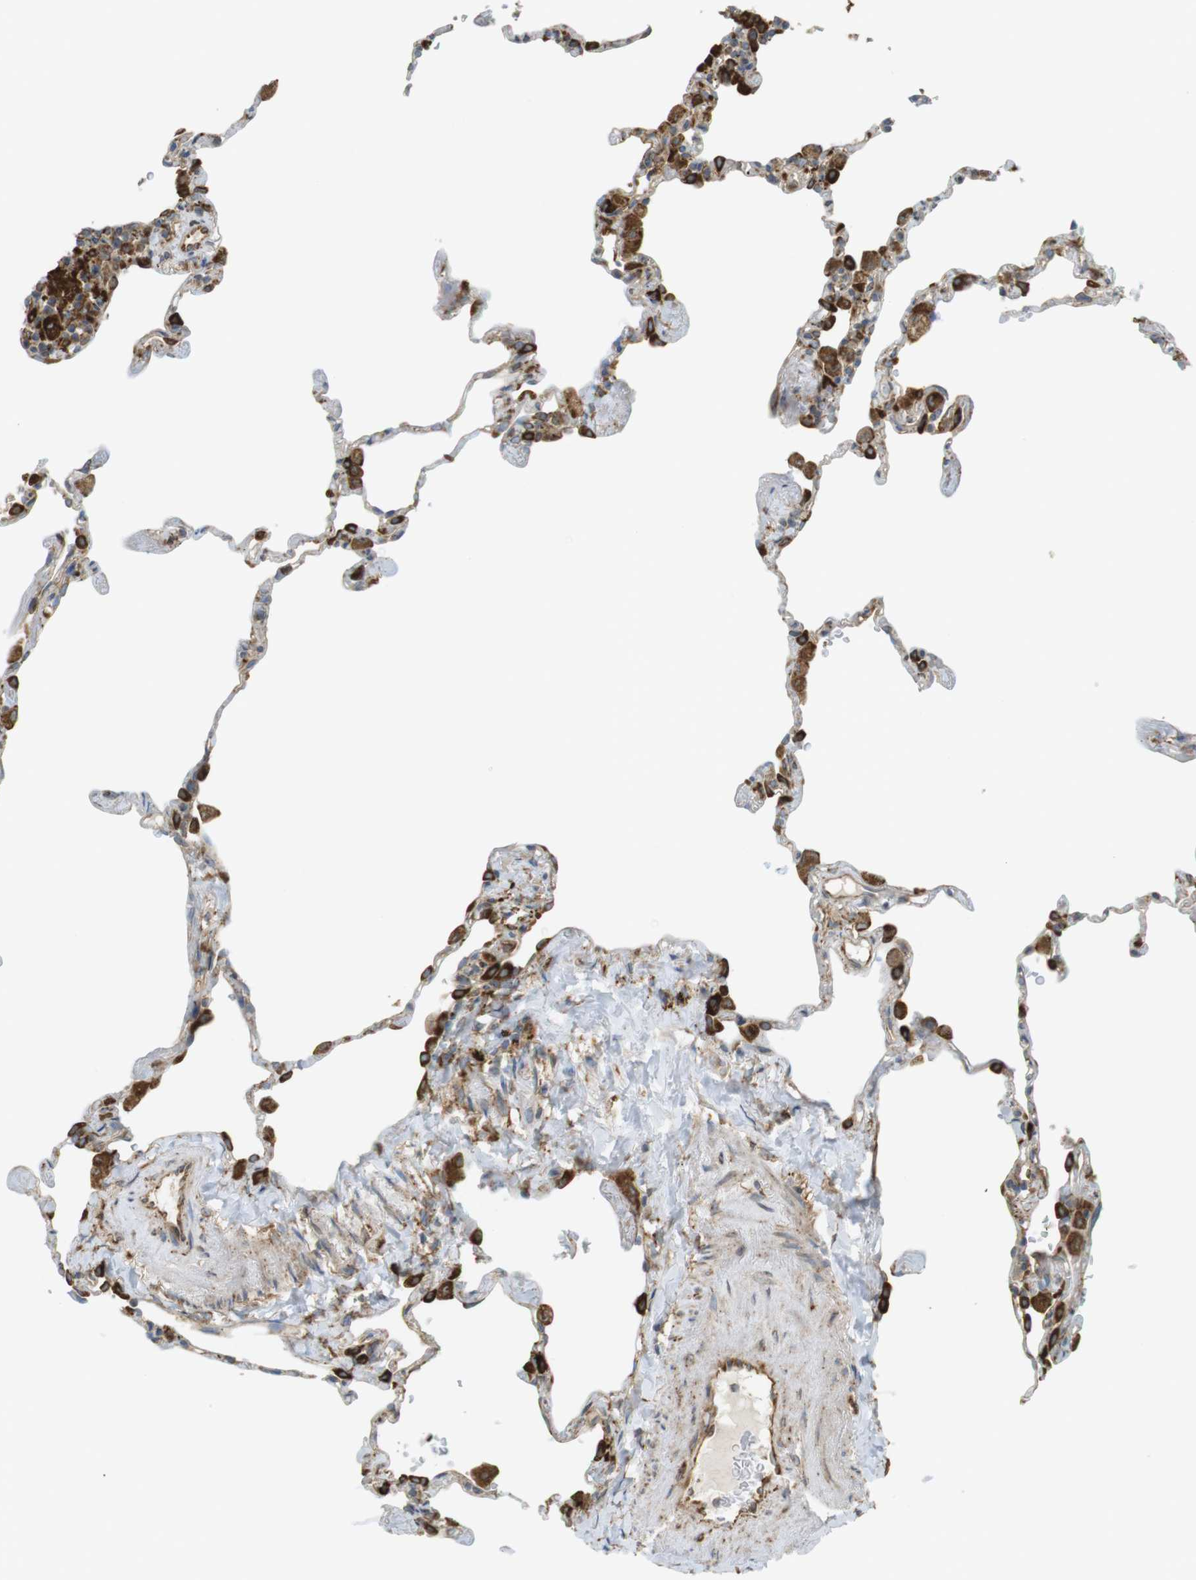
{"staining": {"intensity": "strong", "quantity": "25%-75%", "location": "cytoplasmic/membranous"}, "tissue": "lung", "cell_type": "Alveolar cells", "image_type": "normal", "snomed": [{"axis": "morphology", "description": "Normal tissue, NOS"}, {"axis": "topography", "description": "Lung"}], "caption": "The micrograph demonstrates staining of normal lung, revealing strong cytoplasmic/membranous protein staining (brown color) within alveolar cells.", "gene": "MBOAT2", "patient": {"sex": "male", "age": 59}}